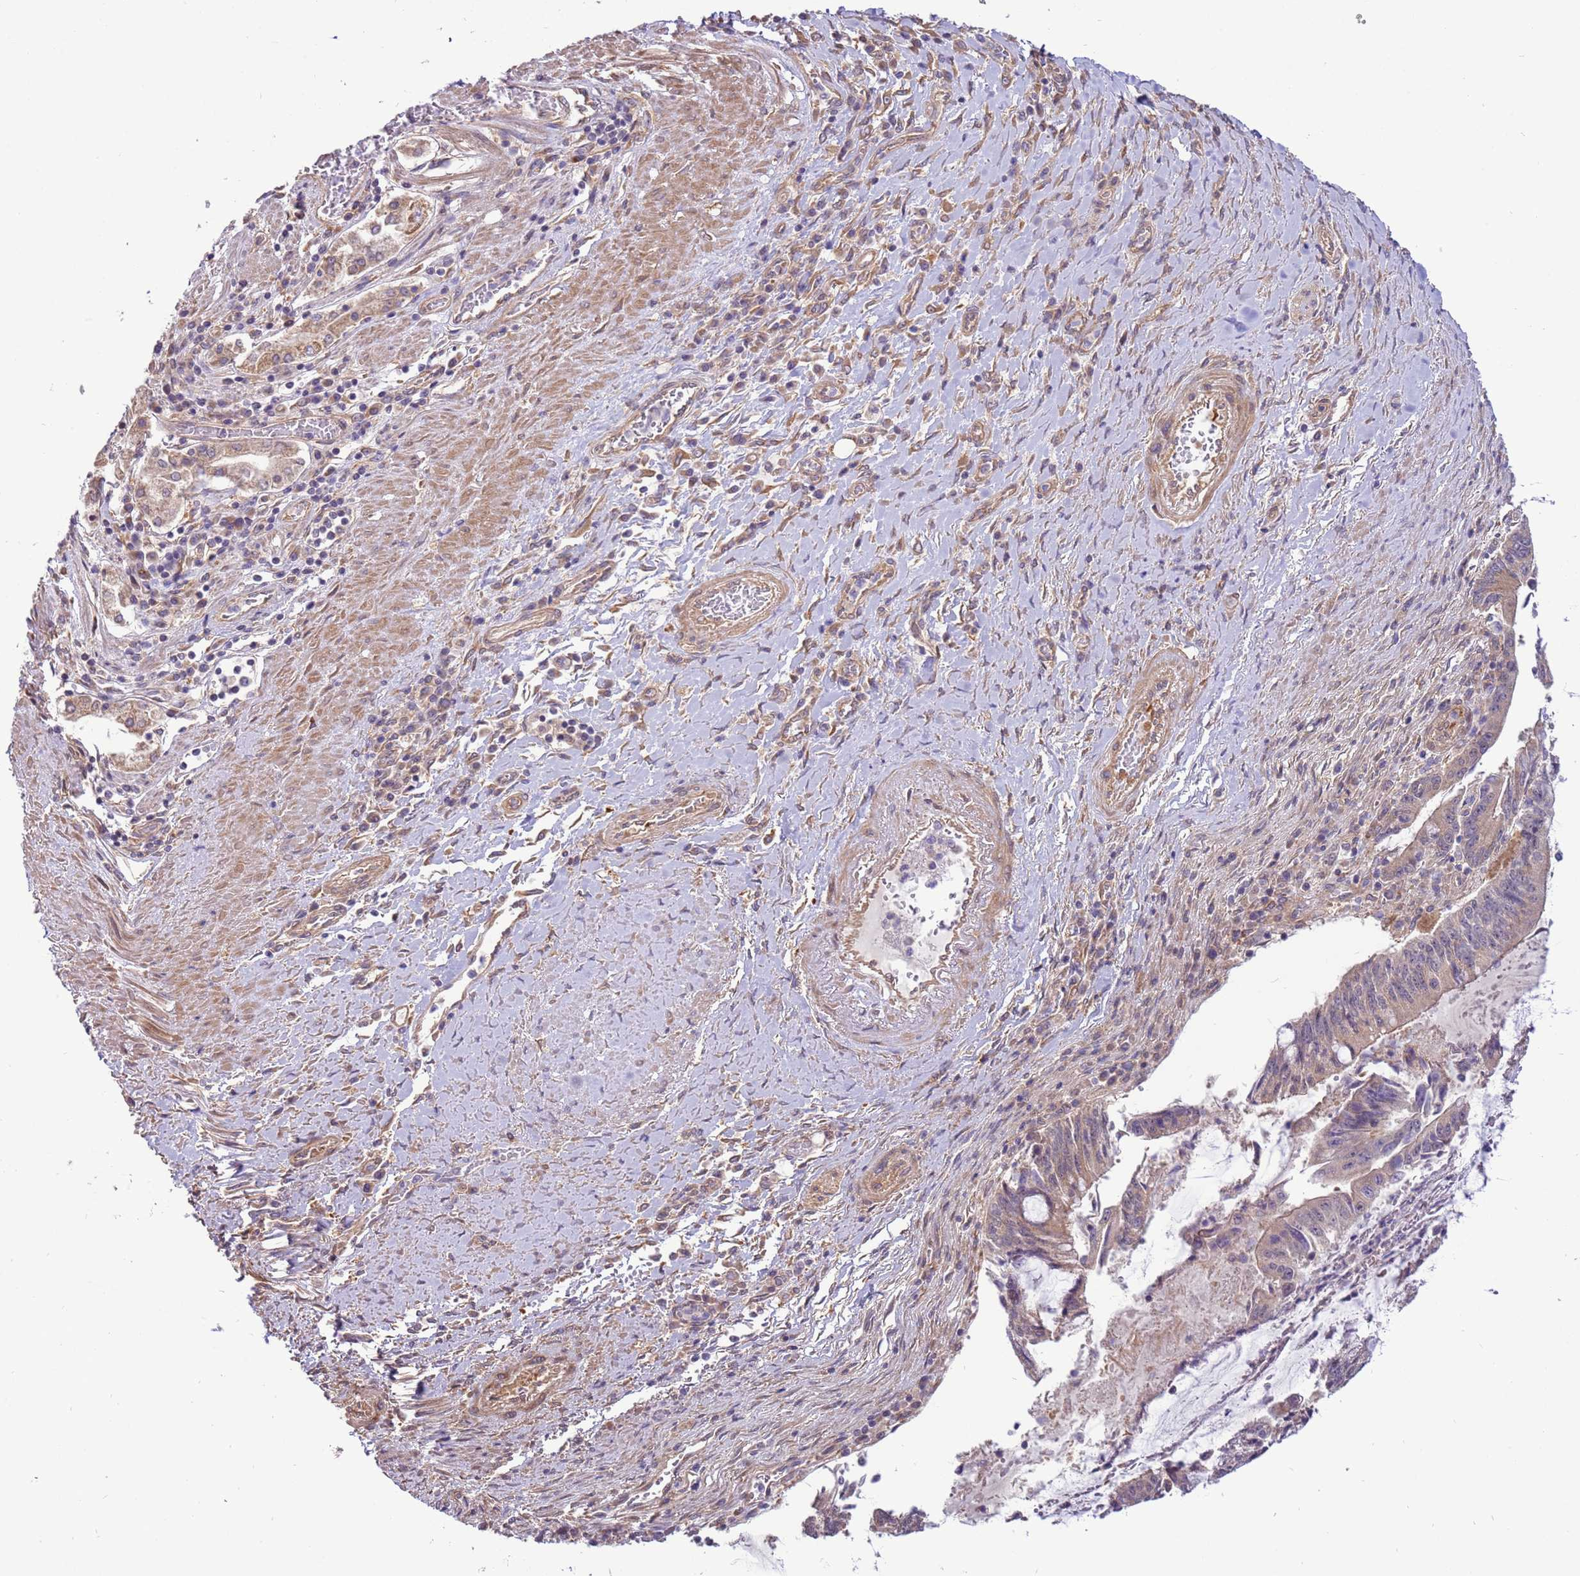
{"staining": {"intensity": "weak", "quantity": "25%-75%", "location": "cytoplasmic/membranous"}, "tissue": "pancreatic cancer", "cell_type": "Tumor cells", "image_type": "cancer", "snomed": [{"axis": "morphology", "description": "Adenocarcinoma, NOS"}, {"axis": "topography", "description": "Pancreas"}], "caption": "Immunohistochemistry (IHC) photomicrograph of neoplastic tissue: human pancreatic cancer (adenocarcinoma) stained using immunohistochemistry (IHC) reveals low levels of weak protein expression localized specifically in the cytoplasmic/membranous of tumor cells, appearing as a cytoplasmic/membranous brown color.", "gene": "SCARA3", "patient": {"sex": "female", "age": 50}}